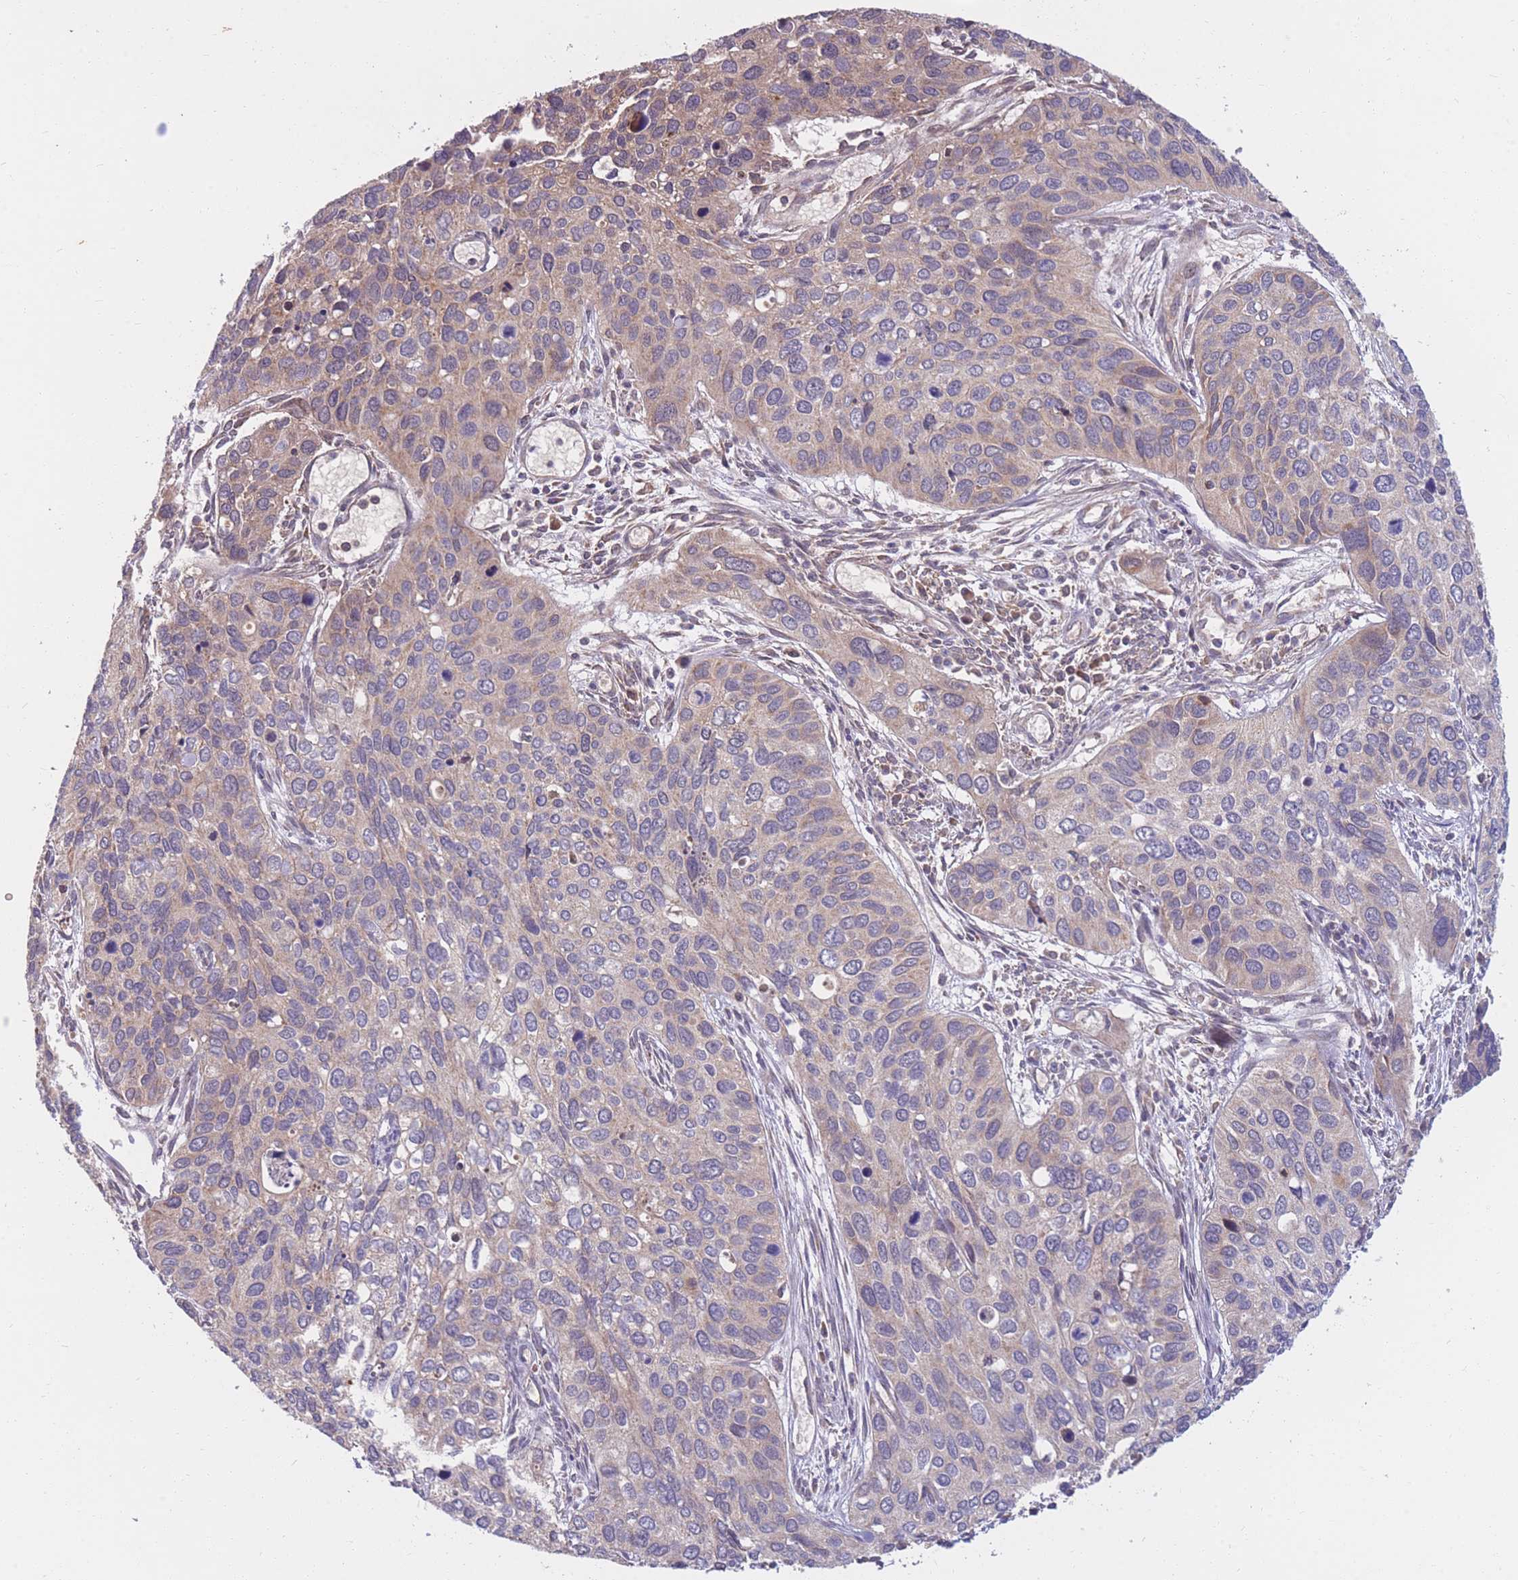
{"staining": {"intensity": "weak", "quantity": "25%-75%", "location": "cytoplasmic/membranous"}, "tissue": "cervical cancer", "cell_type": "Tumor cells", "image_type": "cancer", "snomed": [{"axis": "morphology", "description": "Squamous cell carcinoma, NOS"}, {"axis": "topography", "description": "Cervix"}], "caption": "Brown immunohistochemical staining in cervical cancer (squamous cell carcinoma) exhibits weak cytoplasmic/membranous expression in approximately 25%-75% of tumor cells. The staining was performed using DAB (3,3'-diaminobenzidine) to visualize the protein expression in brown, while the nuclei were stained in blue with hematoxylin (Magnification: 20x).", "gene": "PTPMT1", "patient": {"sex": "female", "age": 55}}